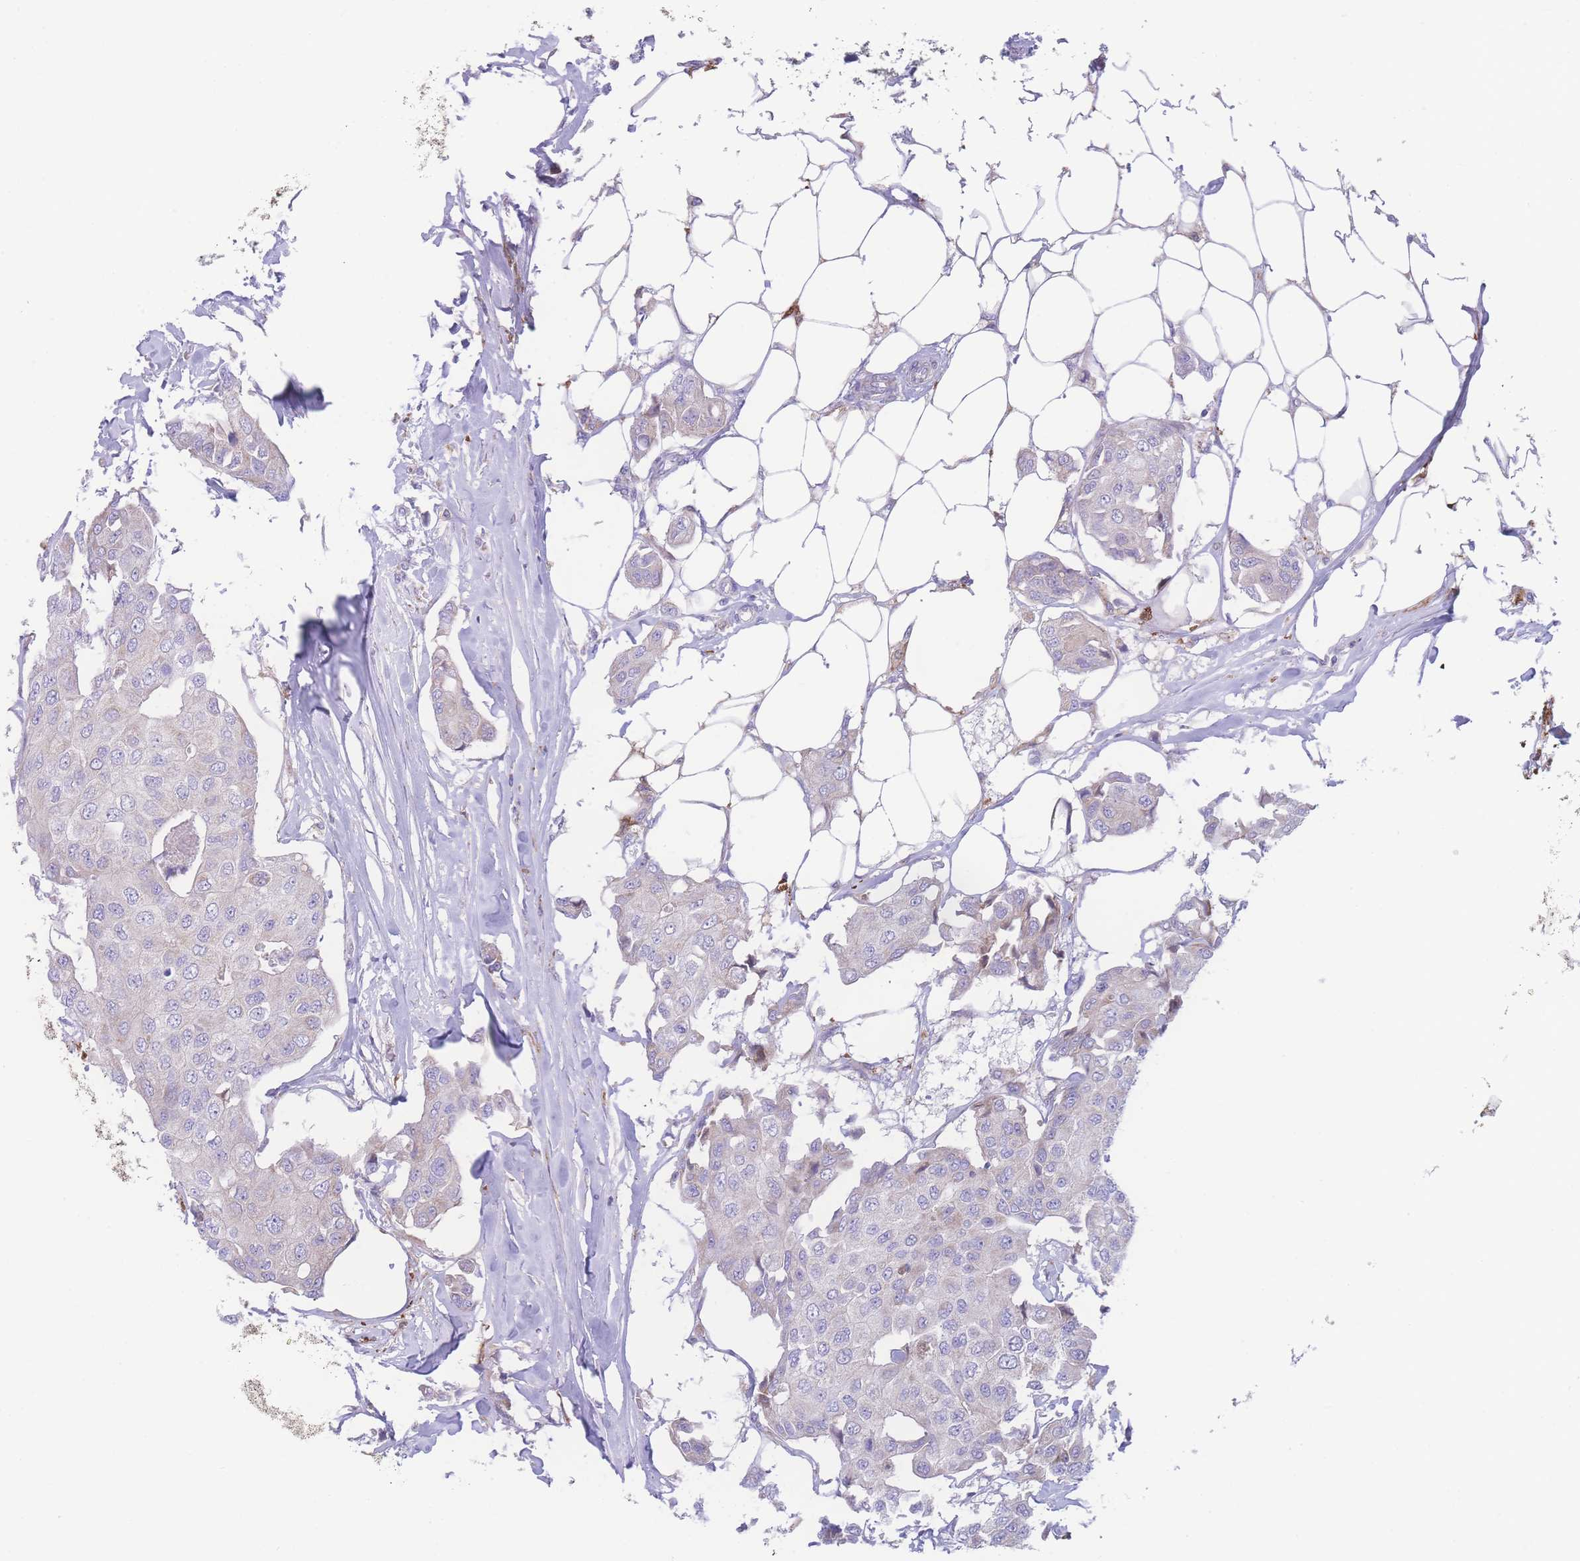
{"staining": {"intensity": "negative", "quantity": "none", "location": "none"}, "tissue": "breast cancer", "cell_type": "Tumor cells", "image_type": "cancer", "snomed": [{"axis": "morphology", "description": "Duct carcinoma"}, {"axis": "topography", "description": "Breast"}, {"axis": "topography", "description": "Lymph node"}], "caption": "DAB immunohistochemical staining of breast infiltrating ductal carcinoma shows no significant staining in tumor cells.", "gene": "NBEAL1", "patient": {"sex": "female", "age": 80}}